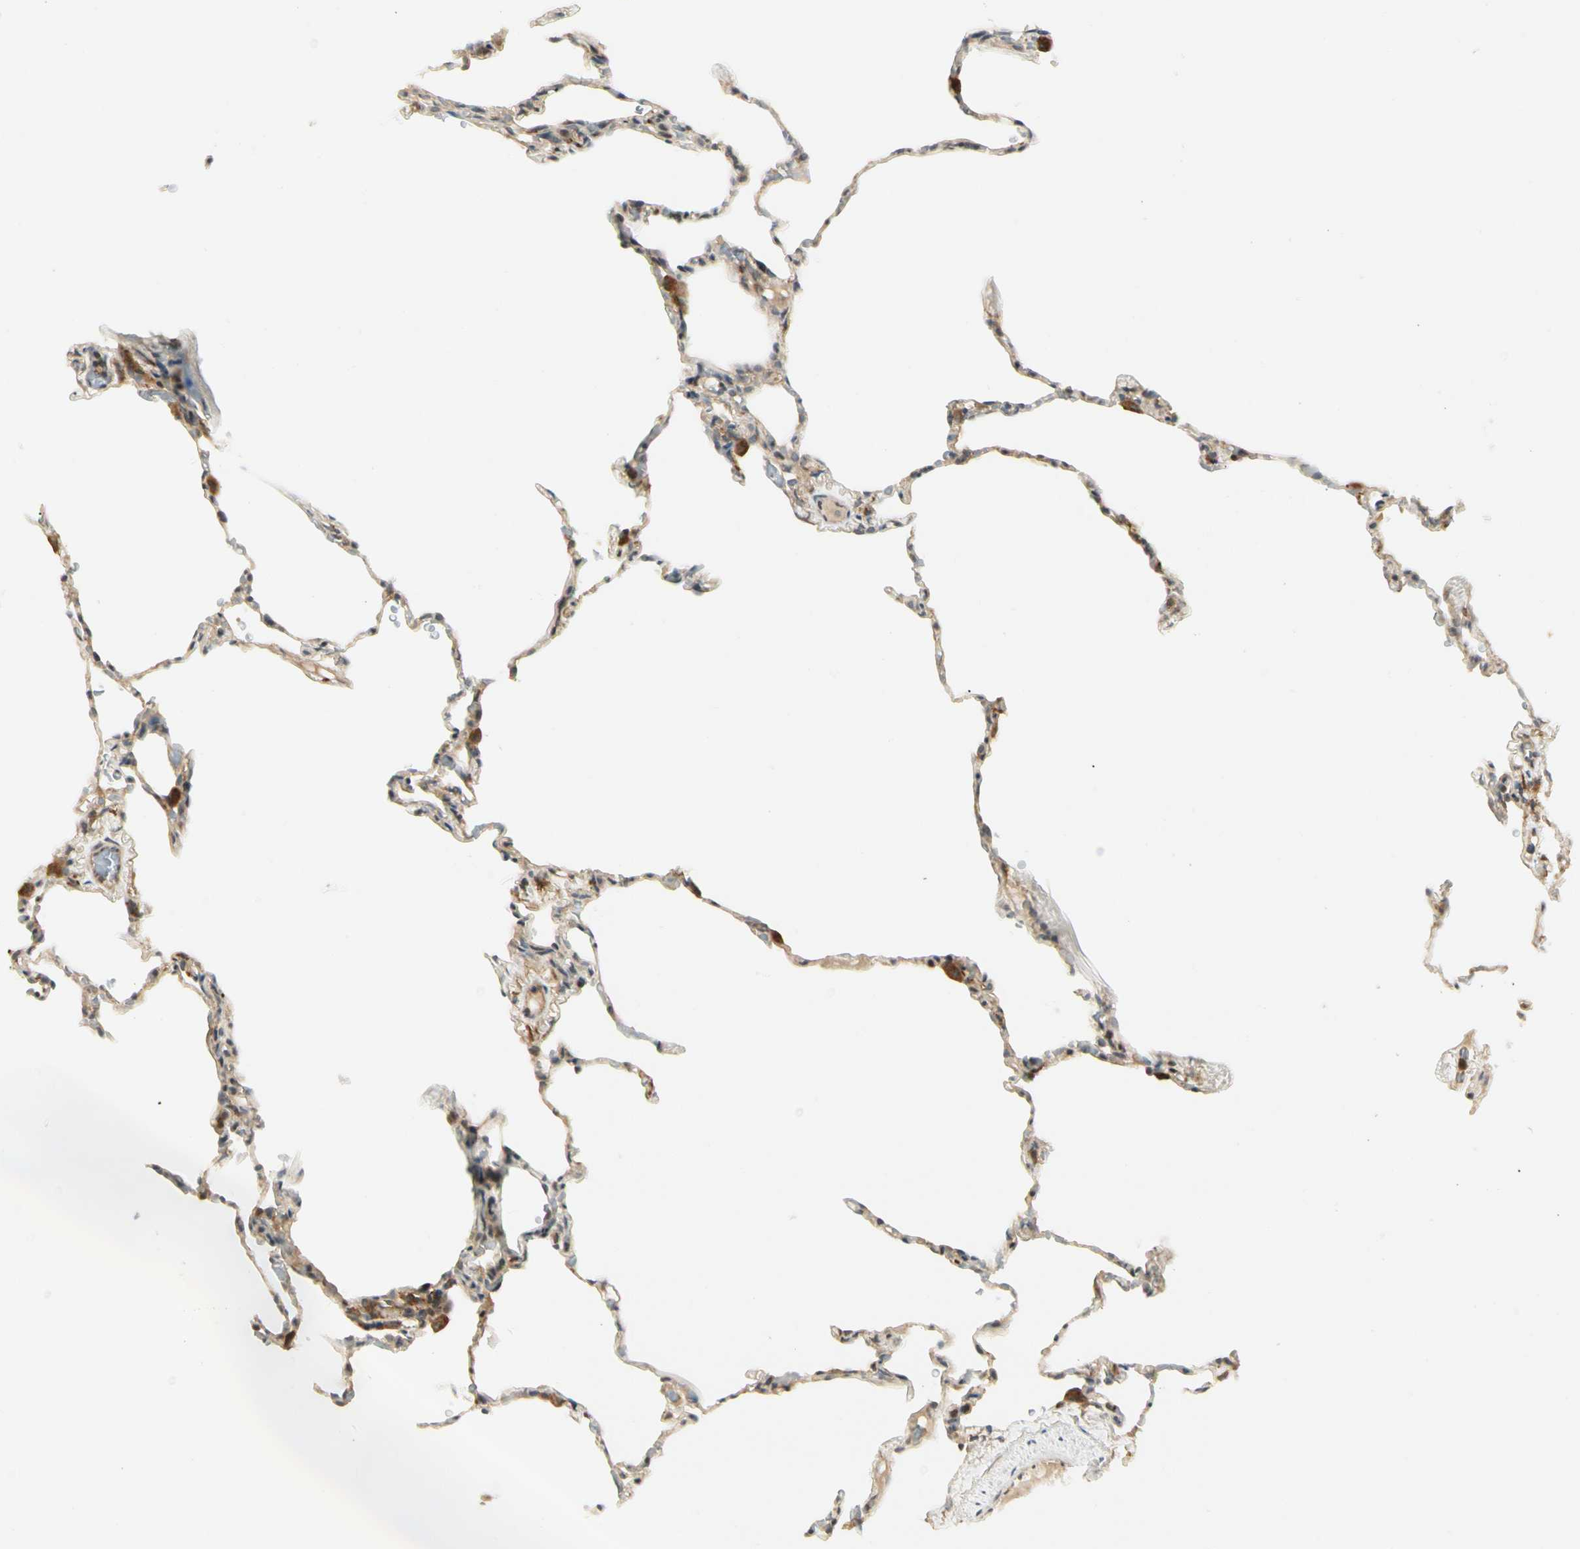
{"staining": {"intensity": "negative", "quantity": "none", "location": "none"}, "tissue": "lung", "cell_type": "Alveolar cells", "image_type": "normal", "snomed": [{"axis": "morphology", "description": "Normal tissue, NOS"}, {"axis": "topography", "description": "Lung"}], "caption": "Immunohistochemical staining of unremarkable lung displays no significant expression in alveolar cells. (DAB (3,3'-diaminobenzidine) IHC, high magnification).", "gene": "FNDC3B", "patient": {"sex": "male", "age": 59}}